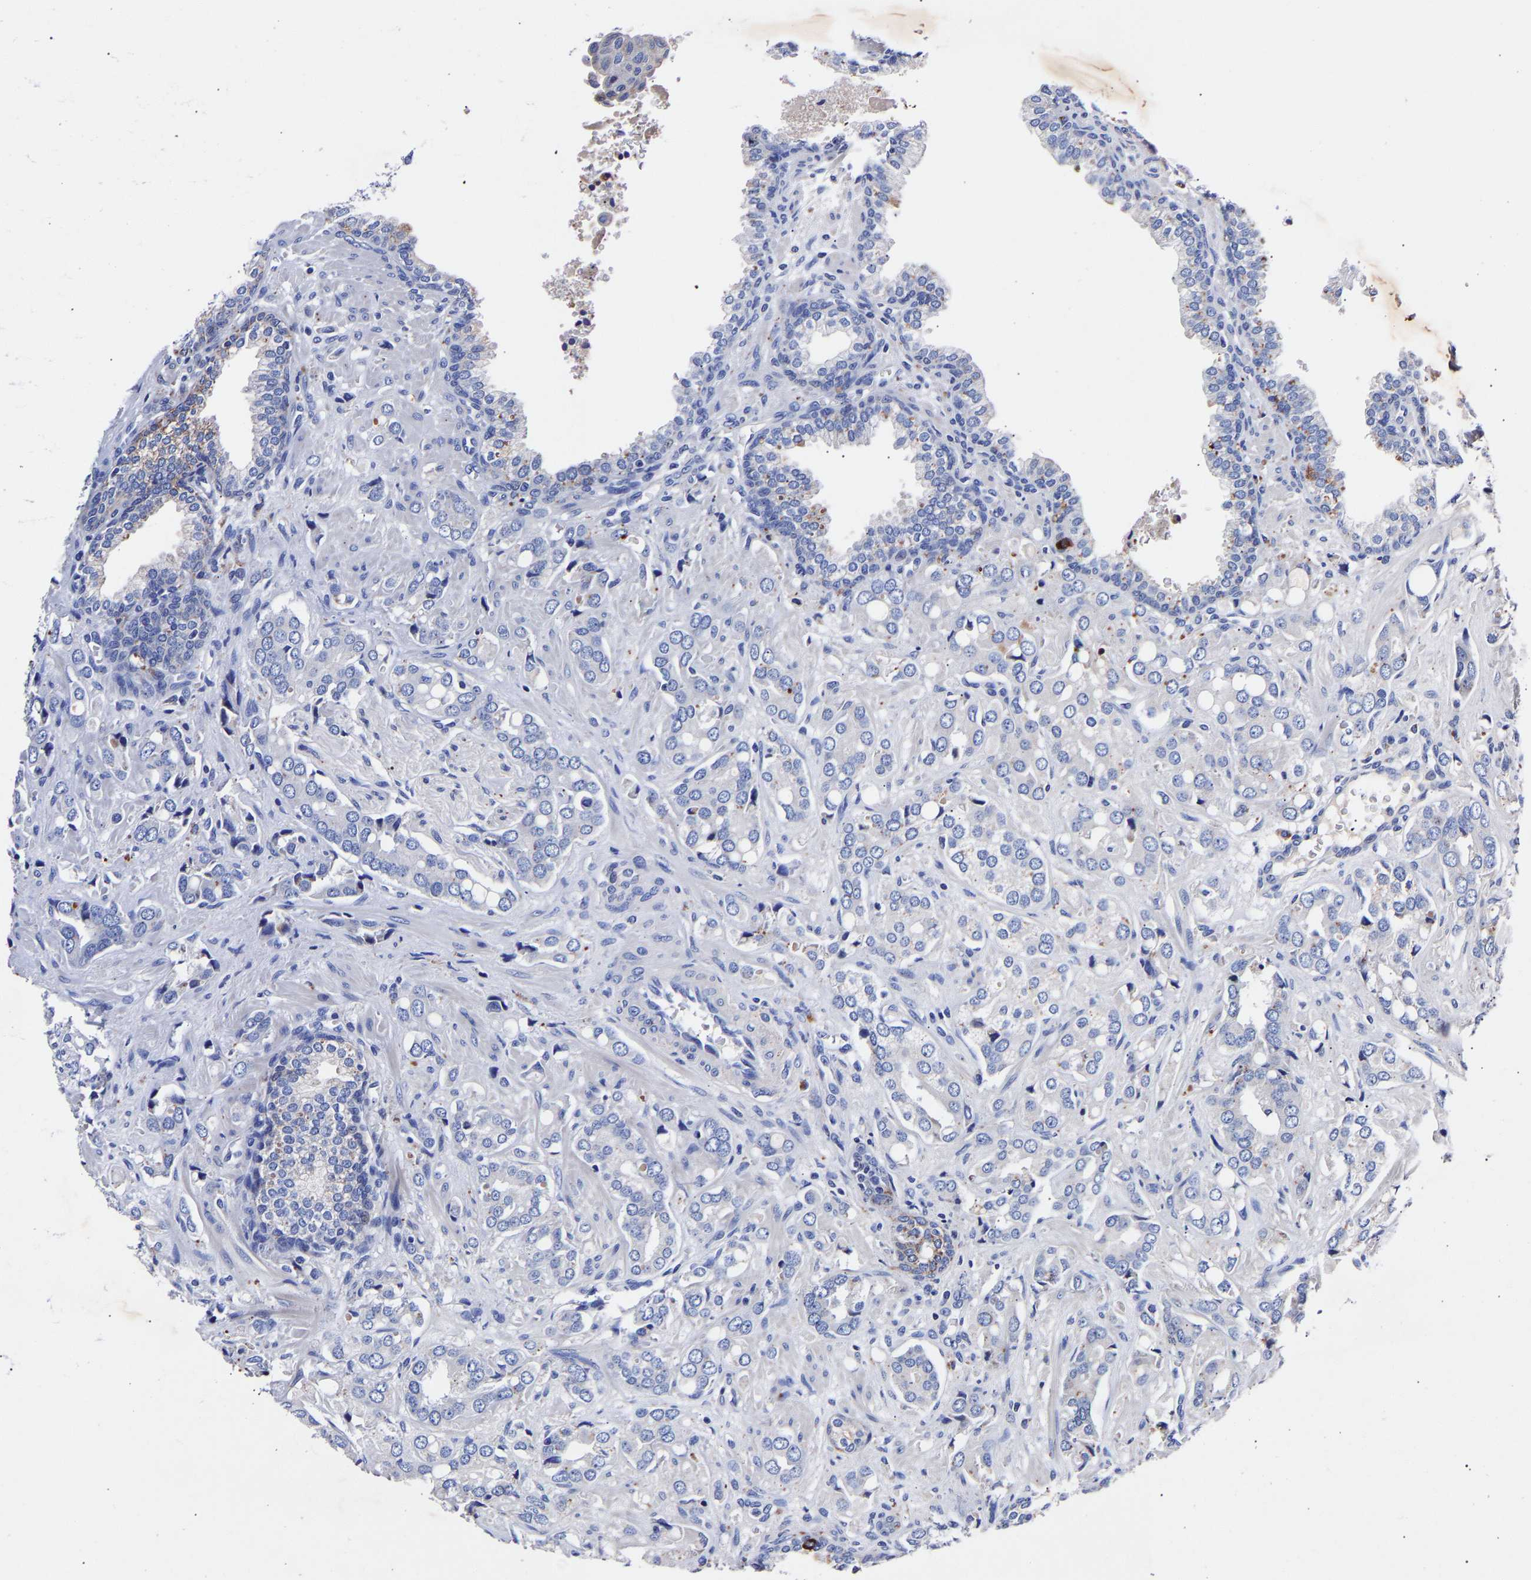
{"staining": {"intensity": "negative", "quantity": "none", "location": "none"}, "tissue": "prostate cancer", "cell_type": "Tumor cells", "image_type": "cancer", "snomed": [{"axis": "morphology", "description": "Adenocarcinoma, High grade"}, {"axis": "topography", "description": "Prostate"}], "caption": "The immunohistochemistry (IHC) photomicrograph has no significant expression in tumor cells of prostate high-grade adenocarcinoma tissue.", "gene": "SEM1", "patient": {"sex": "male", "age": 52}}